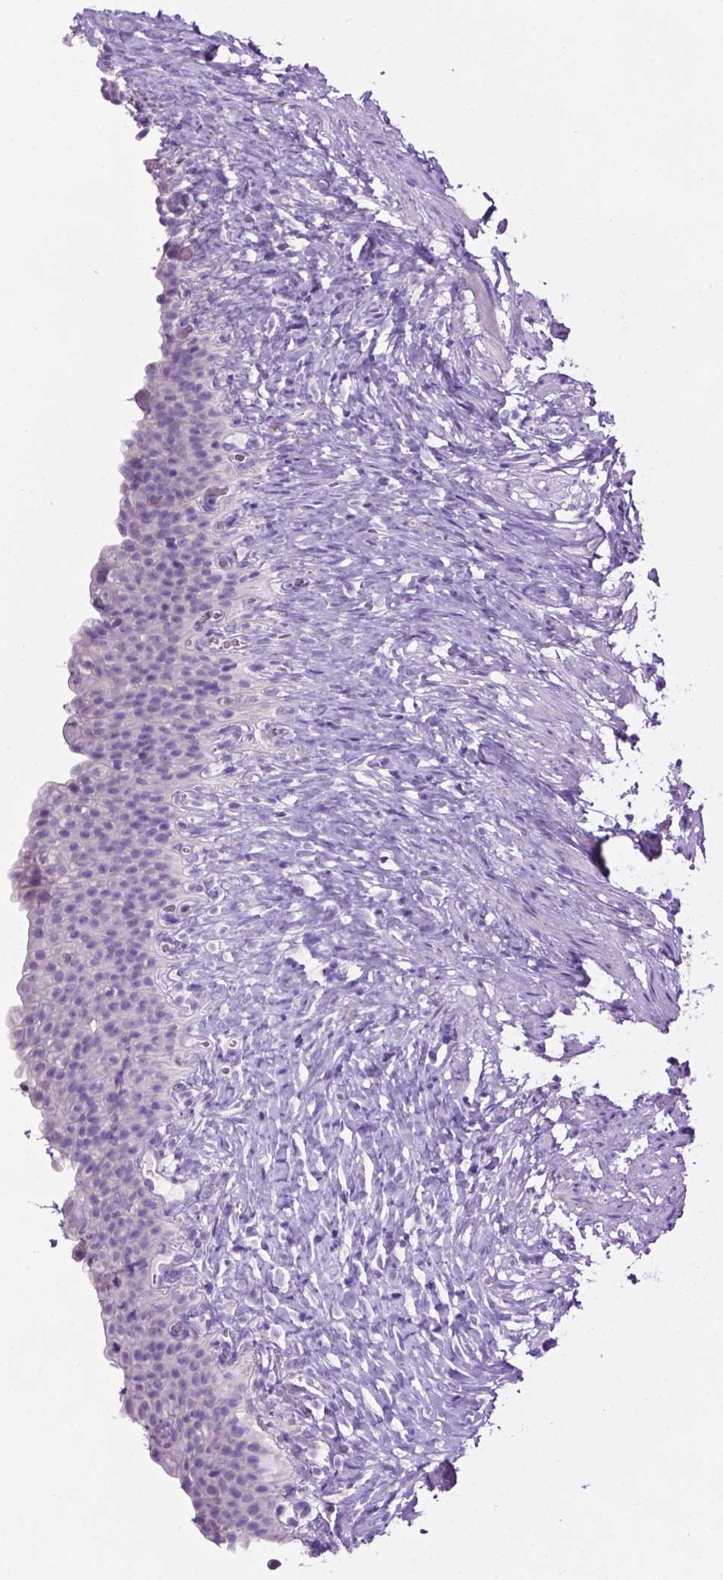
{"staining": {"intensity": "negative", "quantity": "none", "location": "none"}, "tissue": "urinary bladder", "cell_type": "Urothelial cells", "image_type": "normal", "snomed": [{"axis": "morphology", "description": "Normal tissue, NOS"}, {"axis": "topography", "description": "Urinary bladder"}, {"axis": "topography", "description": "Prostate"}], "caption": "An immunohistochemistry (IHC) image of unremarkable urinary bladder is shown. There is no staining in urothelial cells of urinary bladder.", "gene": "TMEM132E", "patient": {"sex": "male", "age": 76}}